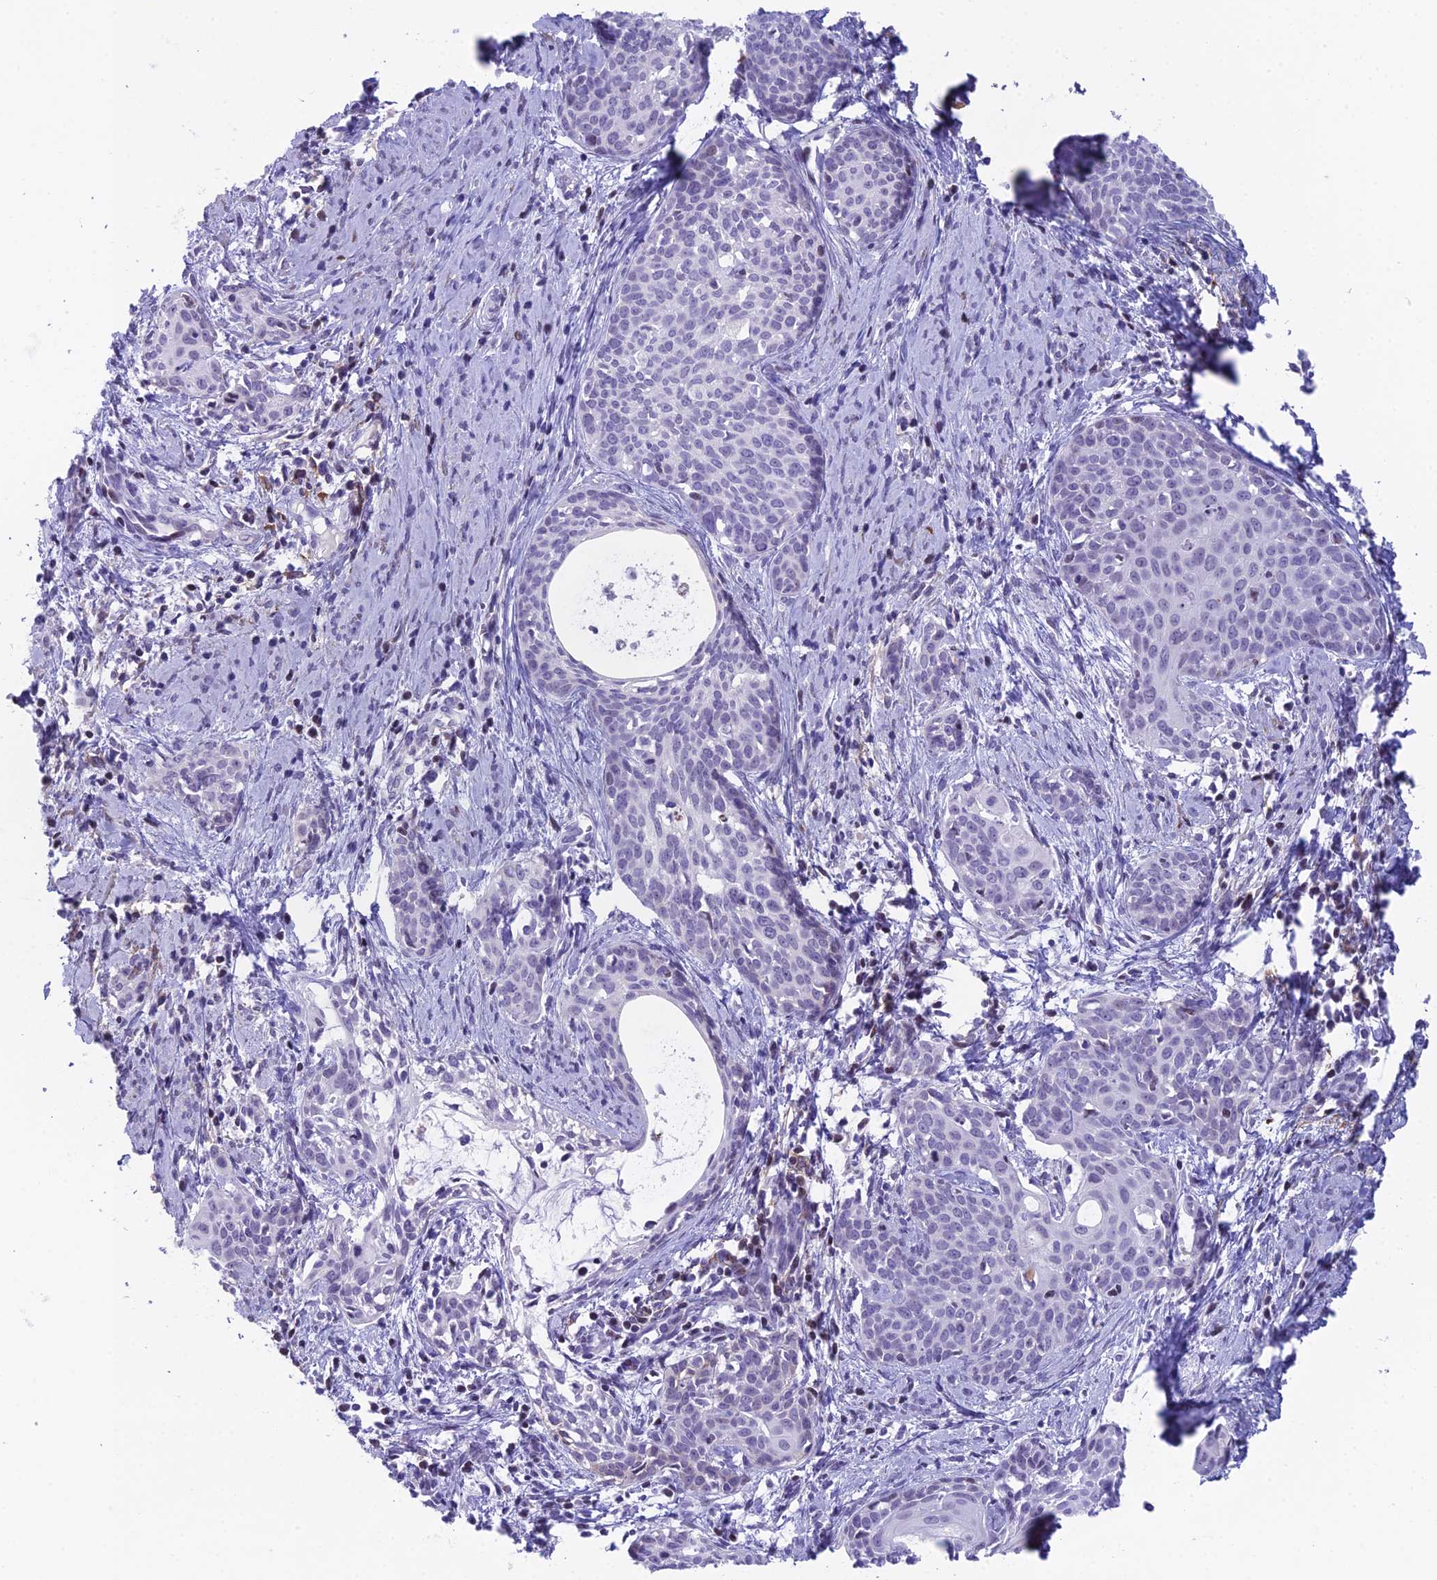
{"staining": {"intensity": "negative", "quantity": "none", "location": "none"}, "tissue": "cervical cancer", "cell_type": "Tumor cells", "image_type": "cancer", "snomed": [{"axis": "morphology", "description": "Squamous cell carcinoma, NOS"}, {"axis": "topography", "description": "Cervix"}], "caption": "IHC image of human cervical squamous cell carcinoma stained for a protein (brown), which reveals no expression in tumor cells.", "gene": "CC2D2A", "patient": {"sex": "female", "age": 52}}